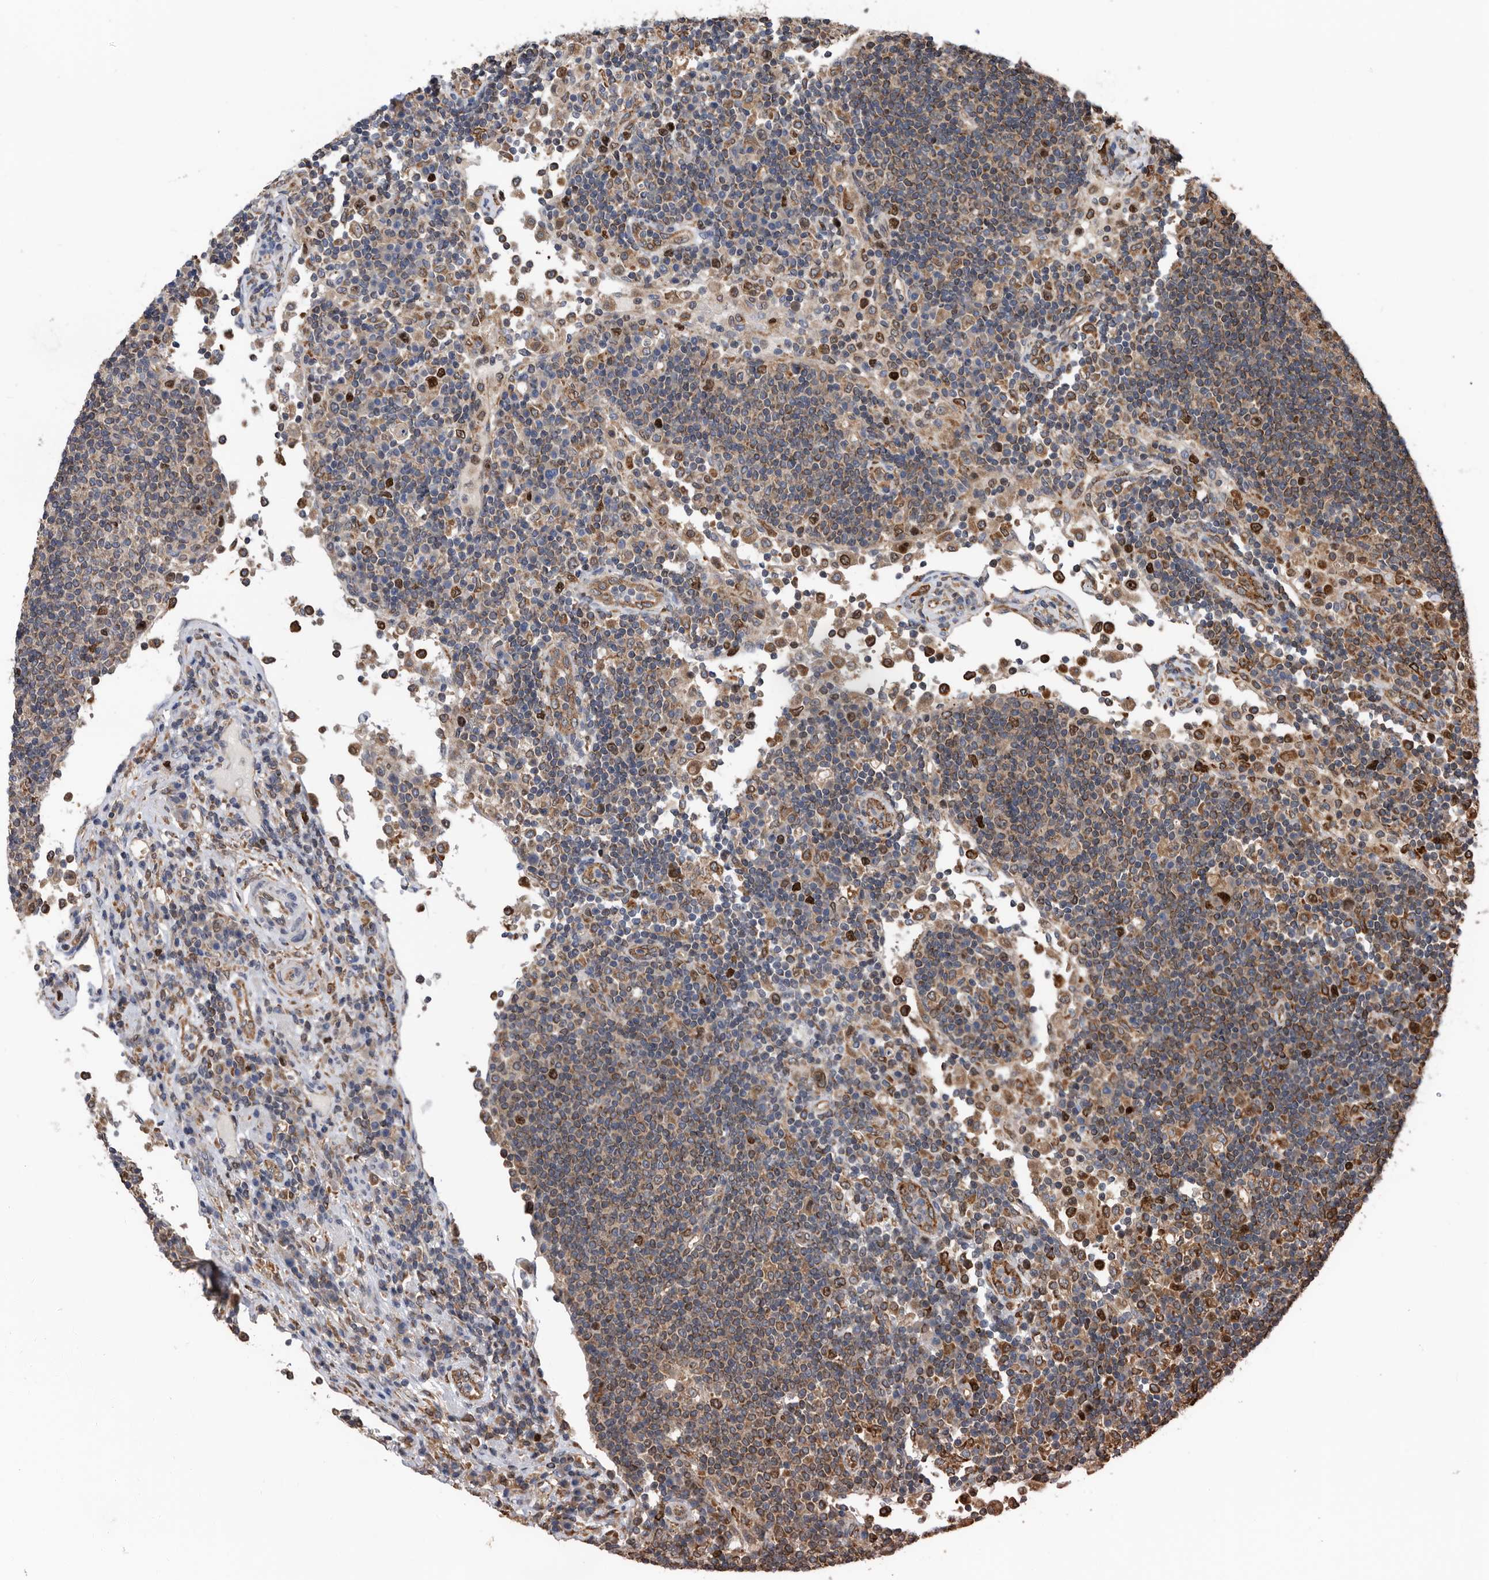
{"staining": {"intensity": "moderate", "quantity": "<25%", "location": "cytoplasmic/membranous,nuclear"}, "tissue": "lymph node", "cell_type": "Non-germinal center cells", "image_type": "normal", "snomed": [{"axis": "morphology", "description": "Normal tissue, NOS"}, {"axis": "topography", "description": "Lymph node"}], "caption": "Protein staining displays moderate cytoplasmic/membranous,nuclear expression in approximately <25% of non-germinal center cells in normal lymph node.", "gene": "ATAD2", "patient": {"sex": "female", "age": 53}}